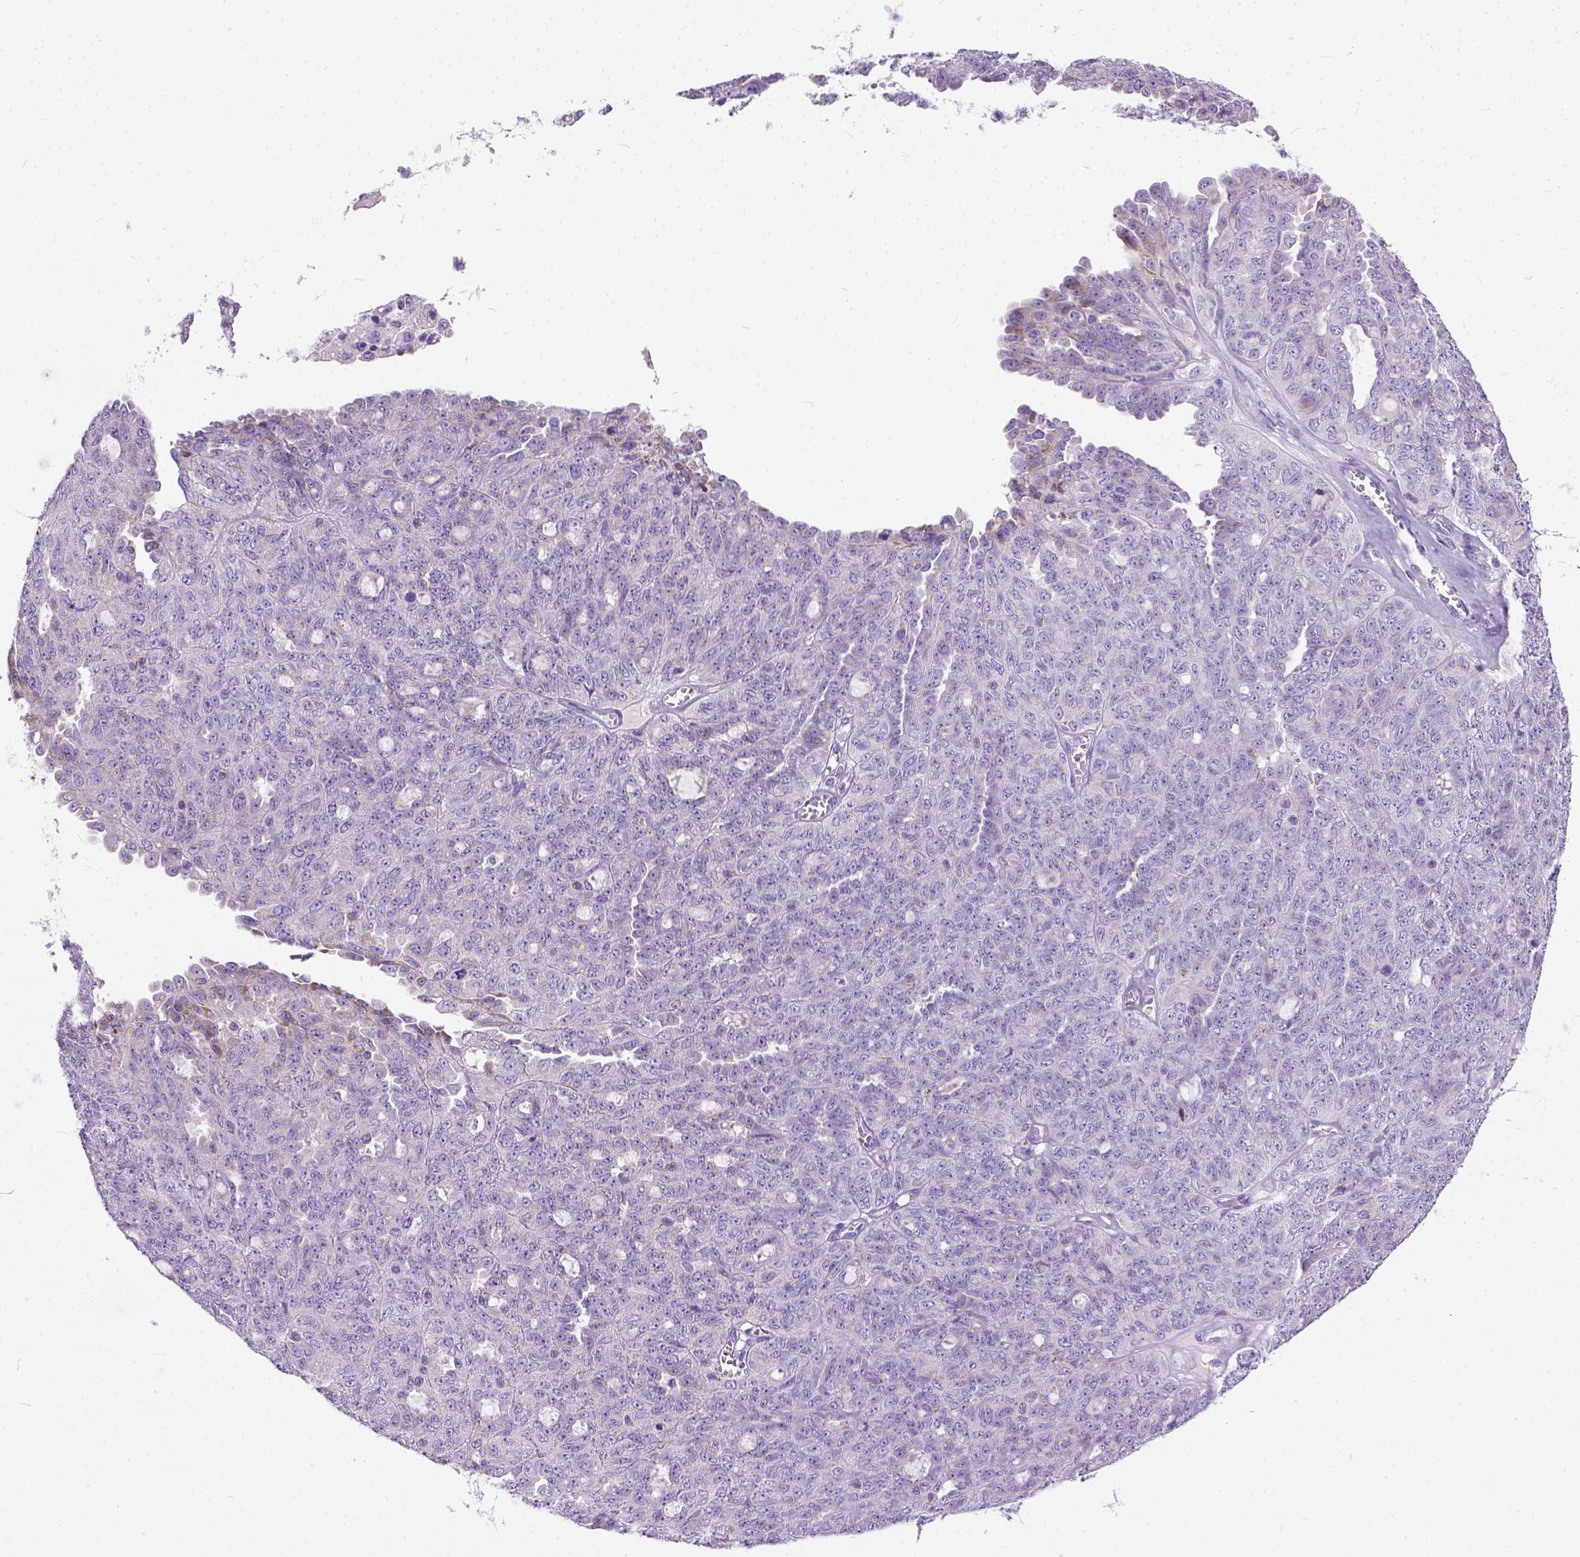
{"staining": {"intensity": "negative", "quantity": "none", "location": "none"}, "tissue": "ovarian cancer", "cell_type": "Tumor cells", "image_type": "cancer", "snomed": [{"axis": "morphology", "description": "Cystadenocarcinoma, serous, NOS"}, {"axis": "topography", "description": "Ovary"}], "caption": "A high-resolution micrograph shows IHC staining of serous cystadenocarcinoma (ovarian), which displays no significant positivity in tumor cells.", "gene": "PLK5", "patient": {"sex": "female", "age": 71}}